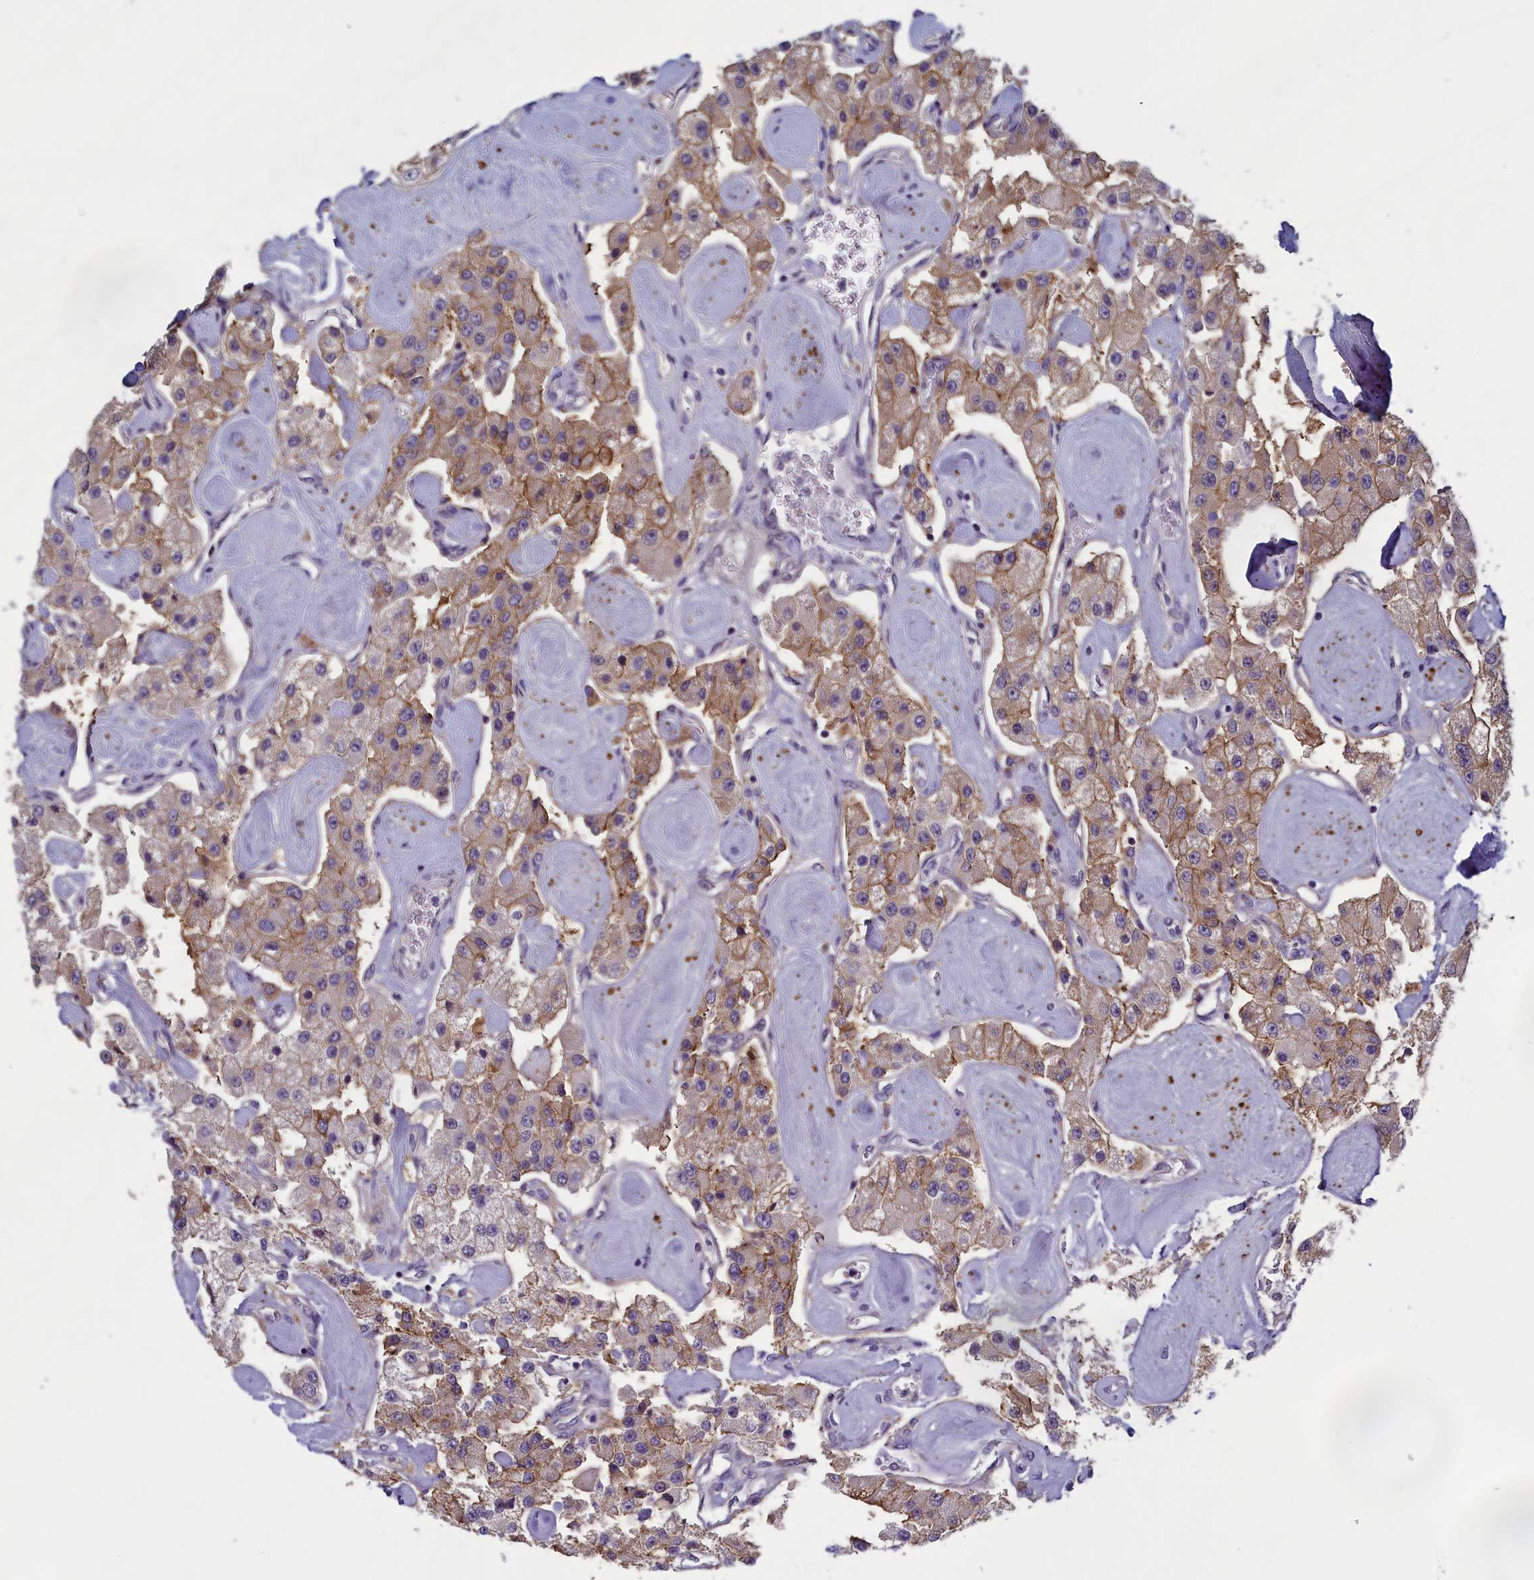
{"staining": {"intensity": "moderate", "quantity": "25%-75%", "location": "cytoplasmic/membranous"}, "tissue": "carcinoid", "cell_type": "Tumor cells", "image_type": "cancer", "snomed": [{"axis": "morphology", "description": "Carcinoid, malignant, NOS"}, {"axis": "topography", "description": "Pancreas"}], "caption": "This is an image of immunohistochemistry (IHC) staining of carcinoid, which shows moderate positivity in the cytoplasmic/membranous of tumor cells.", "gene": "HECA", "patient": {"sex": "male", "age": 41}}